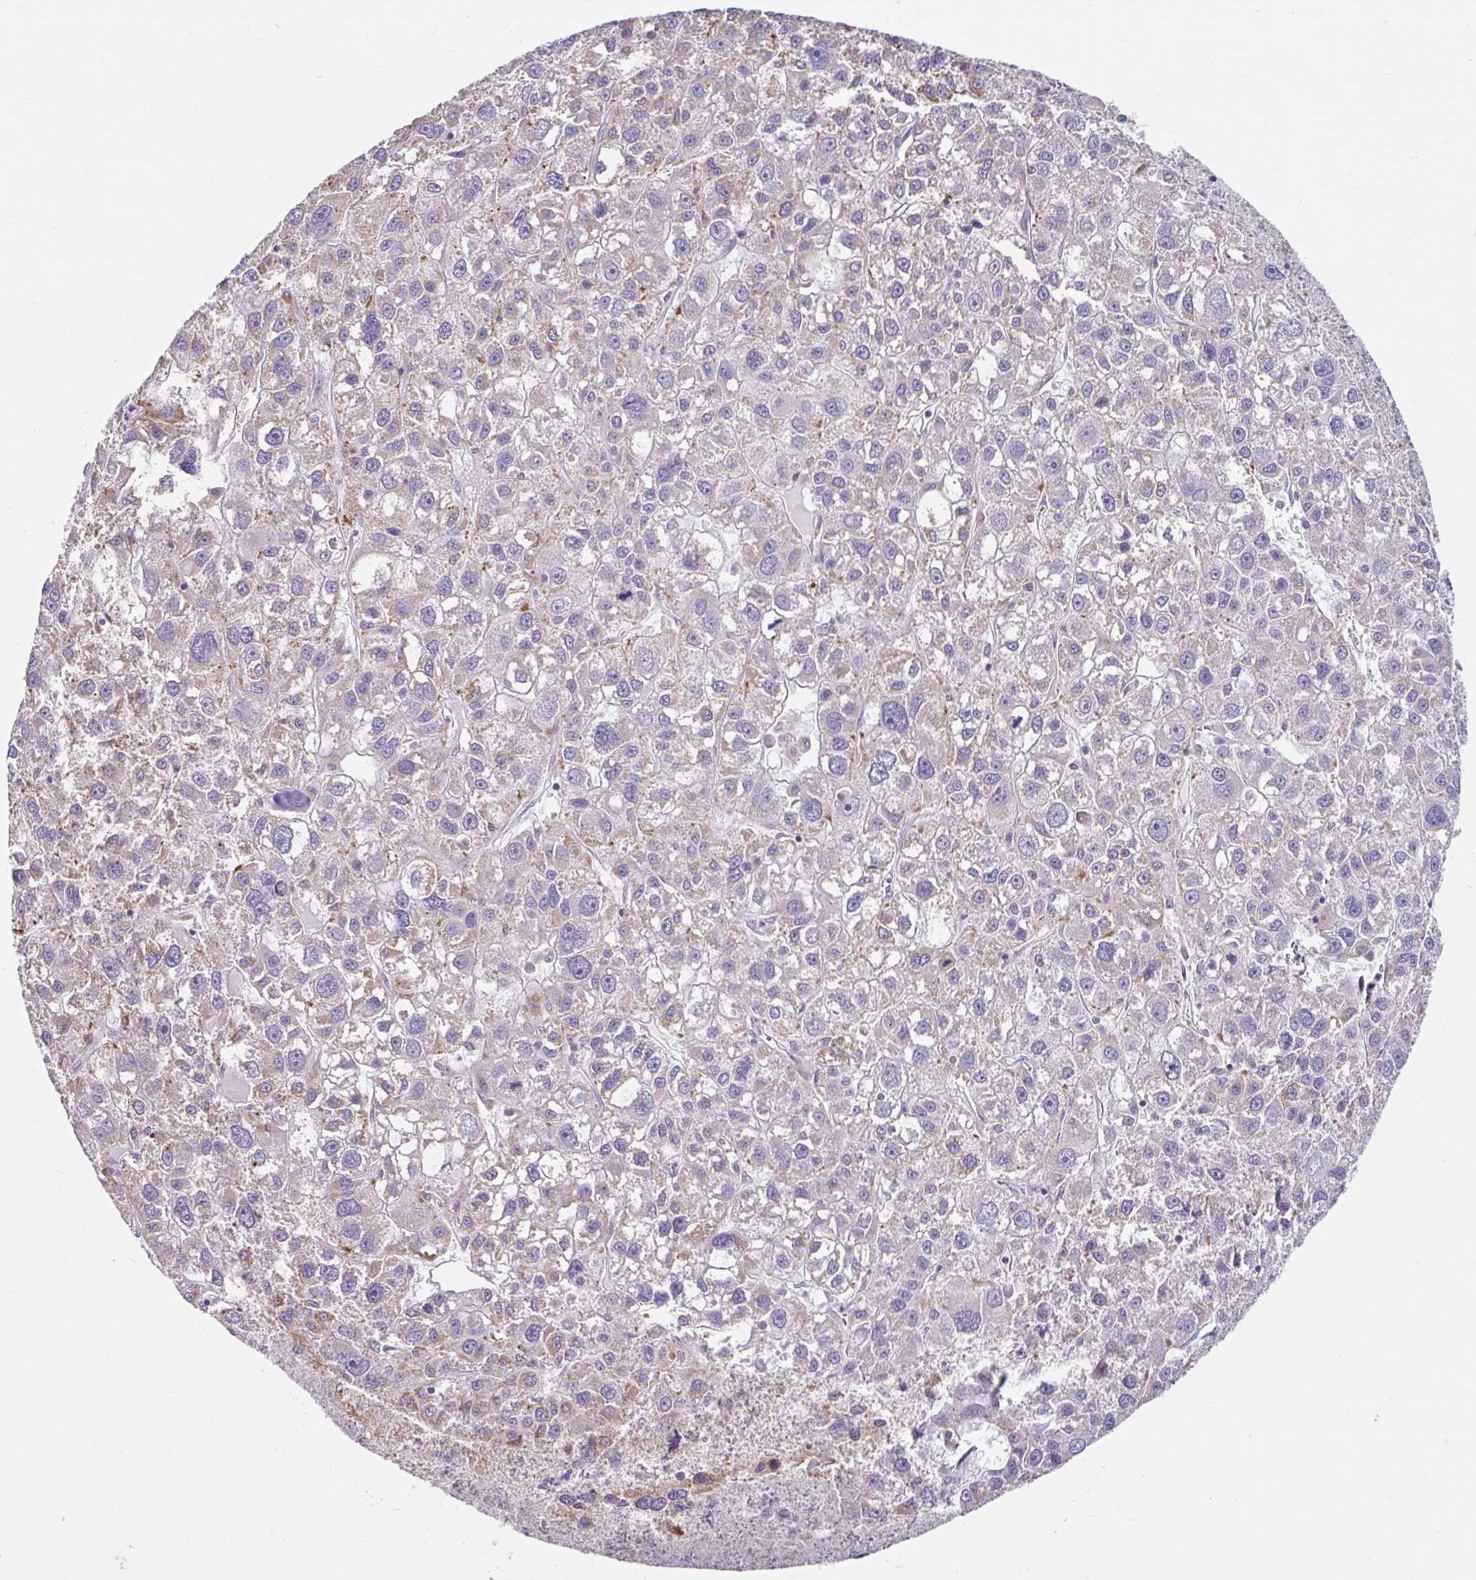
{"staining": {"intensity": "moderate", "quantity": "25%-75%", "location": "cytoplasmic/membranous"}, "tissue": "liver cancer", "cell_type": "Tumor cells", "image_type": "cancer", "snomed": [{"axis": "morphology", "description": "Carcinoma, Hepatocellular, NOS"}, {"axis": "topography", "description": "Liver"}], "caption": "A high-resolution micrograph shows immunohistochemistry (IHC) staining of hepatocellular carcinoma (liver), which reveals moderate cytoplasmic/membranous expression in about 25%-75% of tumor cells.", "gene": "NT5C1B", "patient": {"sex": "male", "age": 73}}